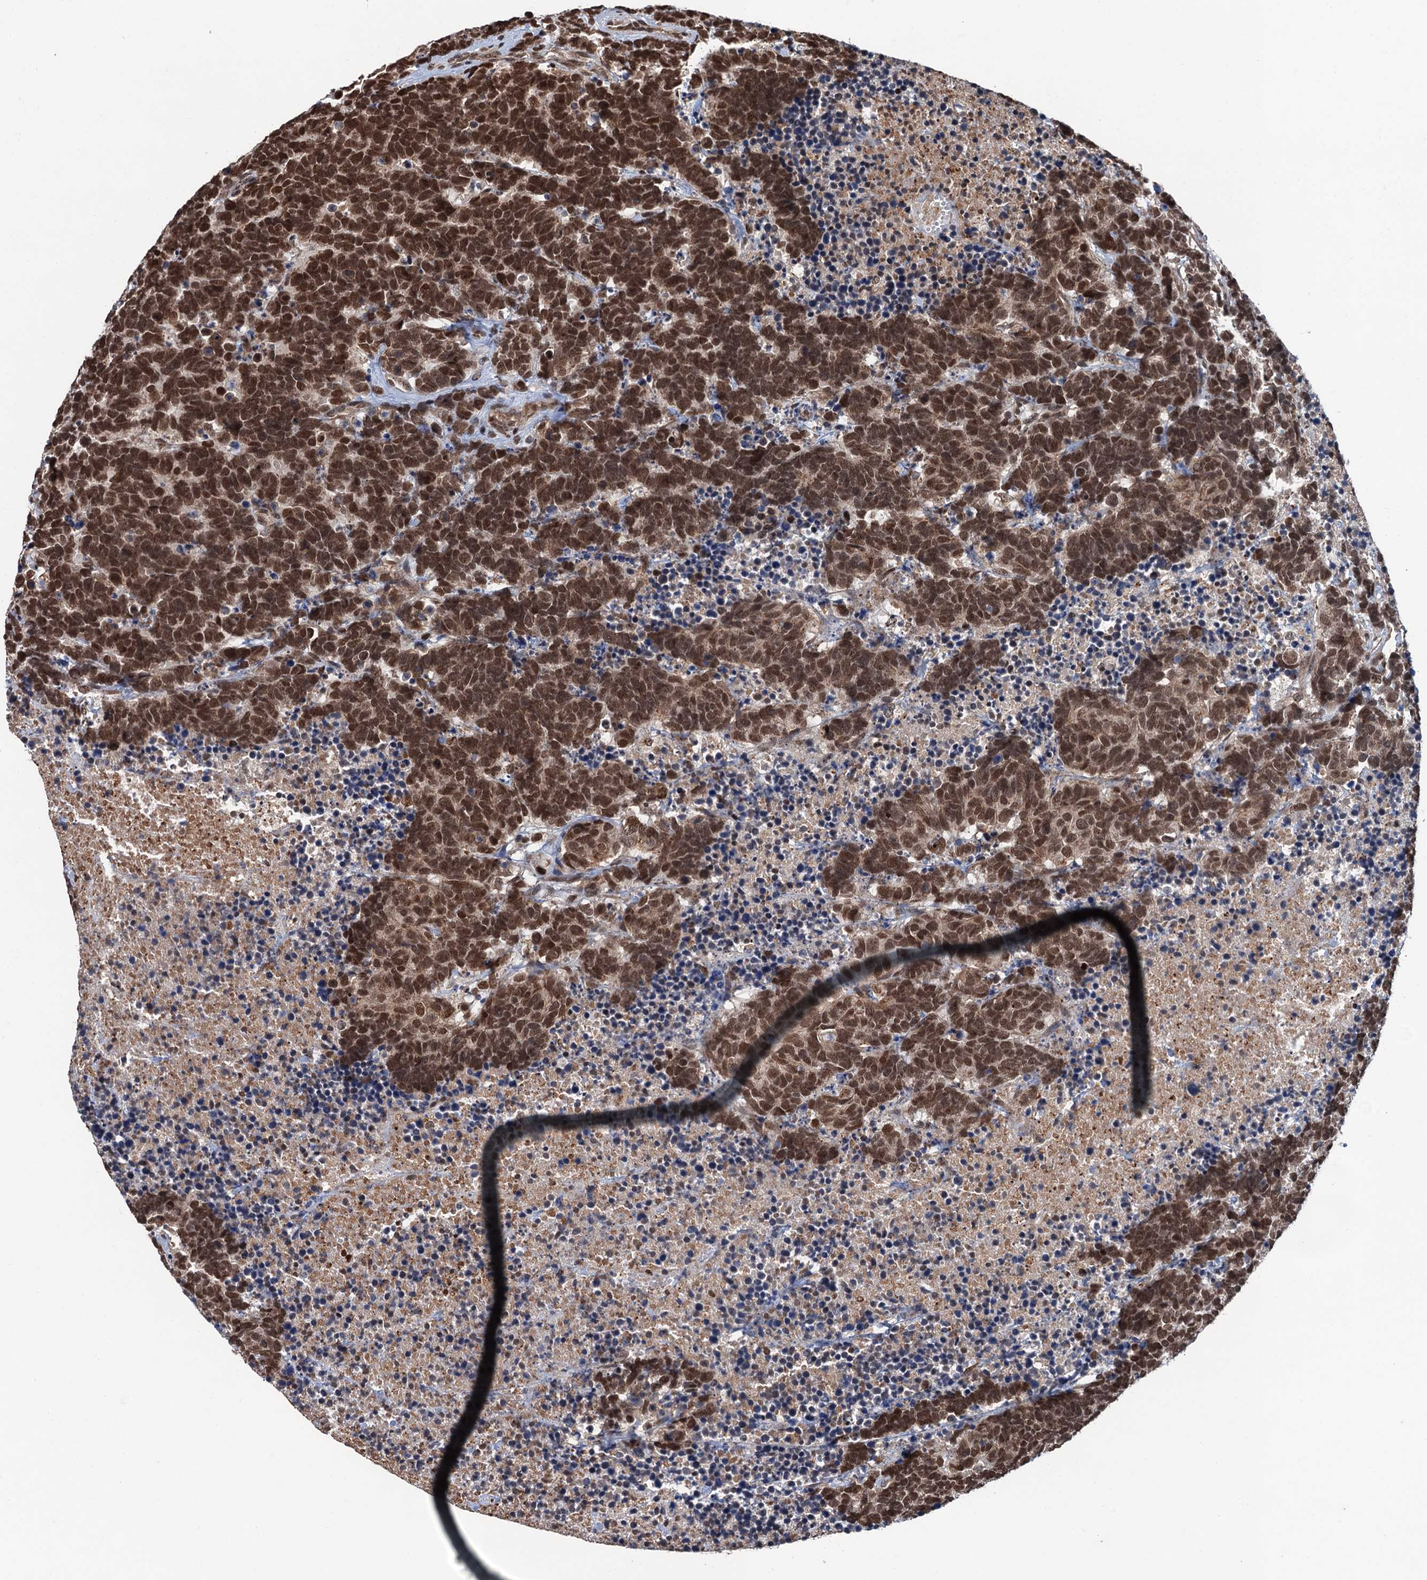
{"staining": {"intensity": "strong", "quantity": ">75%", "location": "nuclear"}, "tissue": "carcinoid", "cell_type": "Tumor cells", "image_type": "cancer", "snomed": [{"axis": "morphology", "description": "Carcinoma, NOS"}, {"axis": "morphology", "description": "Carcinoid, malignant, NOS"}, {"axis": "topography", "description": "Urinary bladder"}], "caption": "The photomicrograph displays staining of carcinoid (malignant), revealing strong nuclear protein expression (brown color) within tumor cells.", "gene": "RASSF4", "patient": {"sex": "male", "age": 57}}